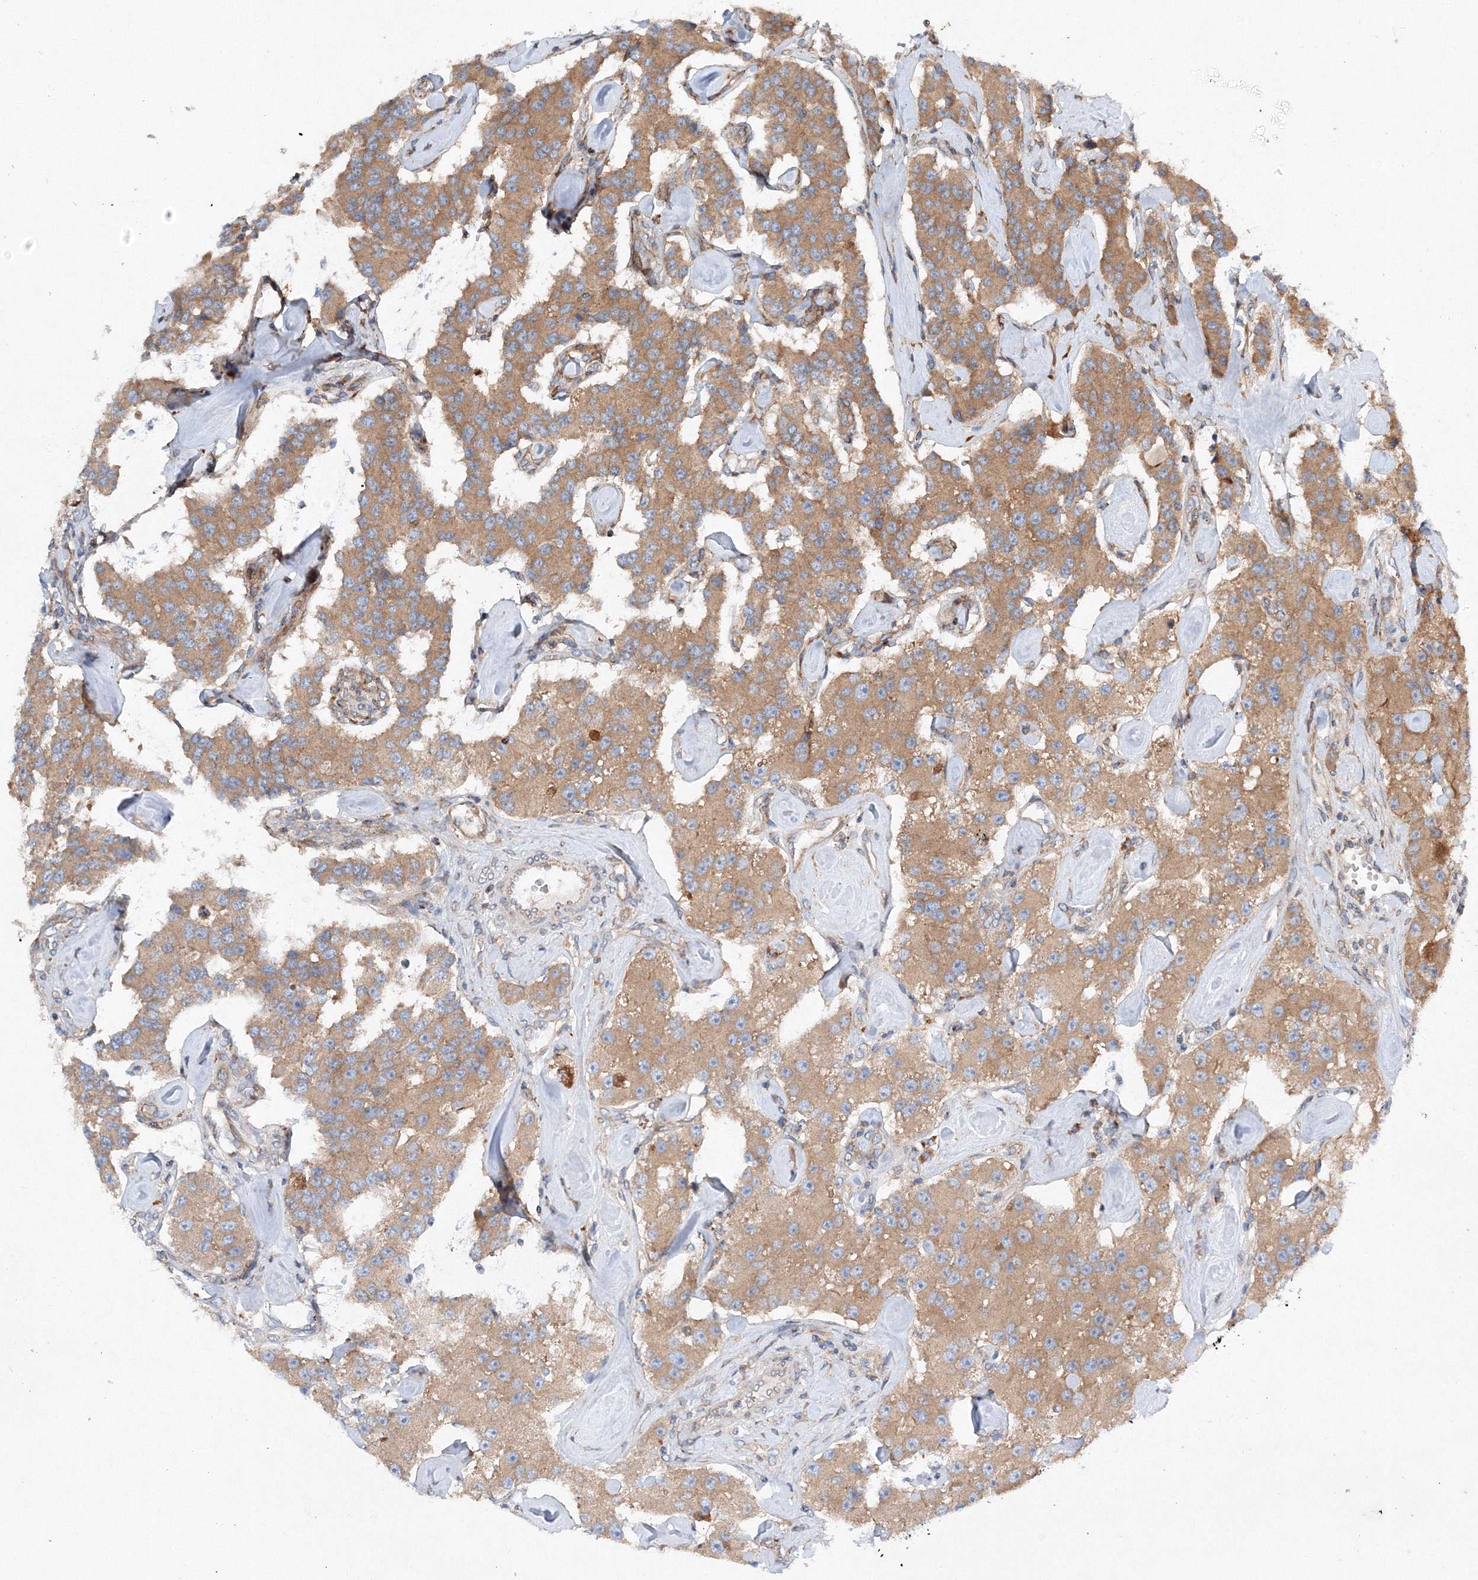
{"staining": {"intensity": "moderate", "quantity": ">75%", "location": "cytoplasmic/membranous"}, "tissue": "carcinoid", "cell_type": "Tumor cells", "image_type": "cancer", "snomed": [{"axis": "morphology", "description": "Carcinoid, malignant, NOS"}, {"axis": "topography", "description": "Pancreas"}], "caption": "Carcinoid (malignant) was stained to show a protein in brown. There is medium levels of moderate cytoplasmic/membranous expression in about >75% of tumor cells. The protein is stained brown, and the nuclei are stained in blue (DAB IHC with brightfield microscopy, high magnification).", "gene": "SLC36A1", "patient": {"sex": "male", "age": 41}}